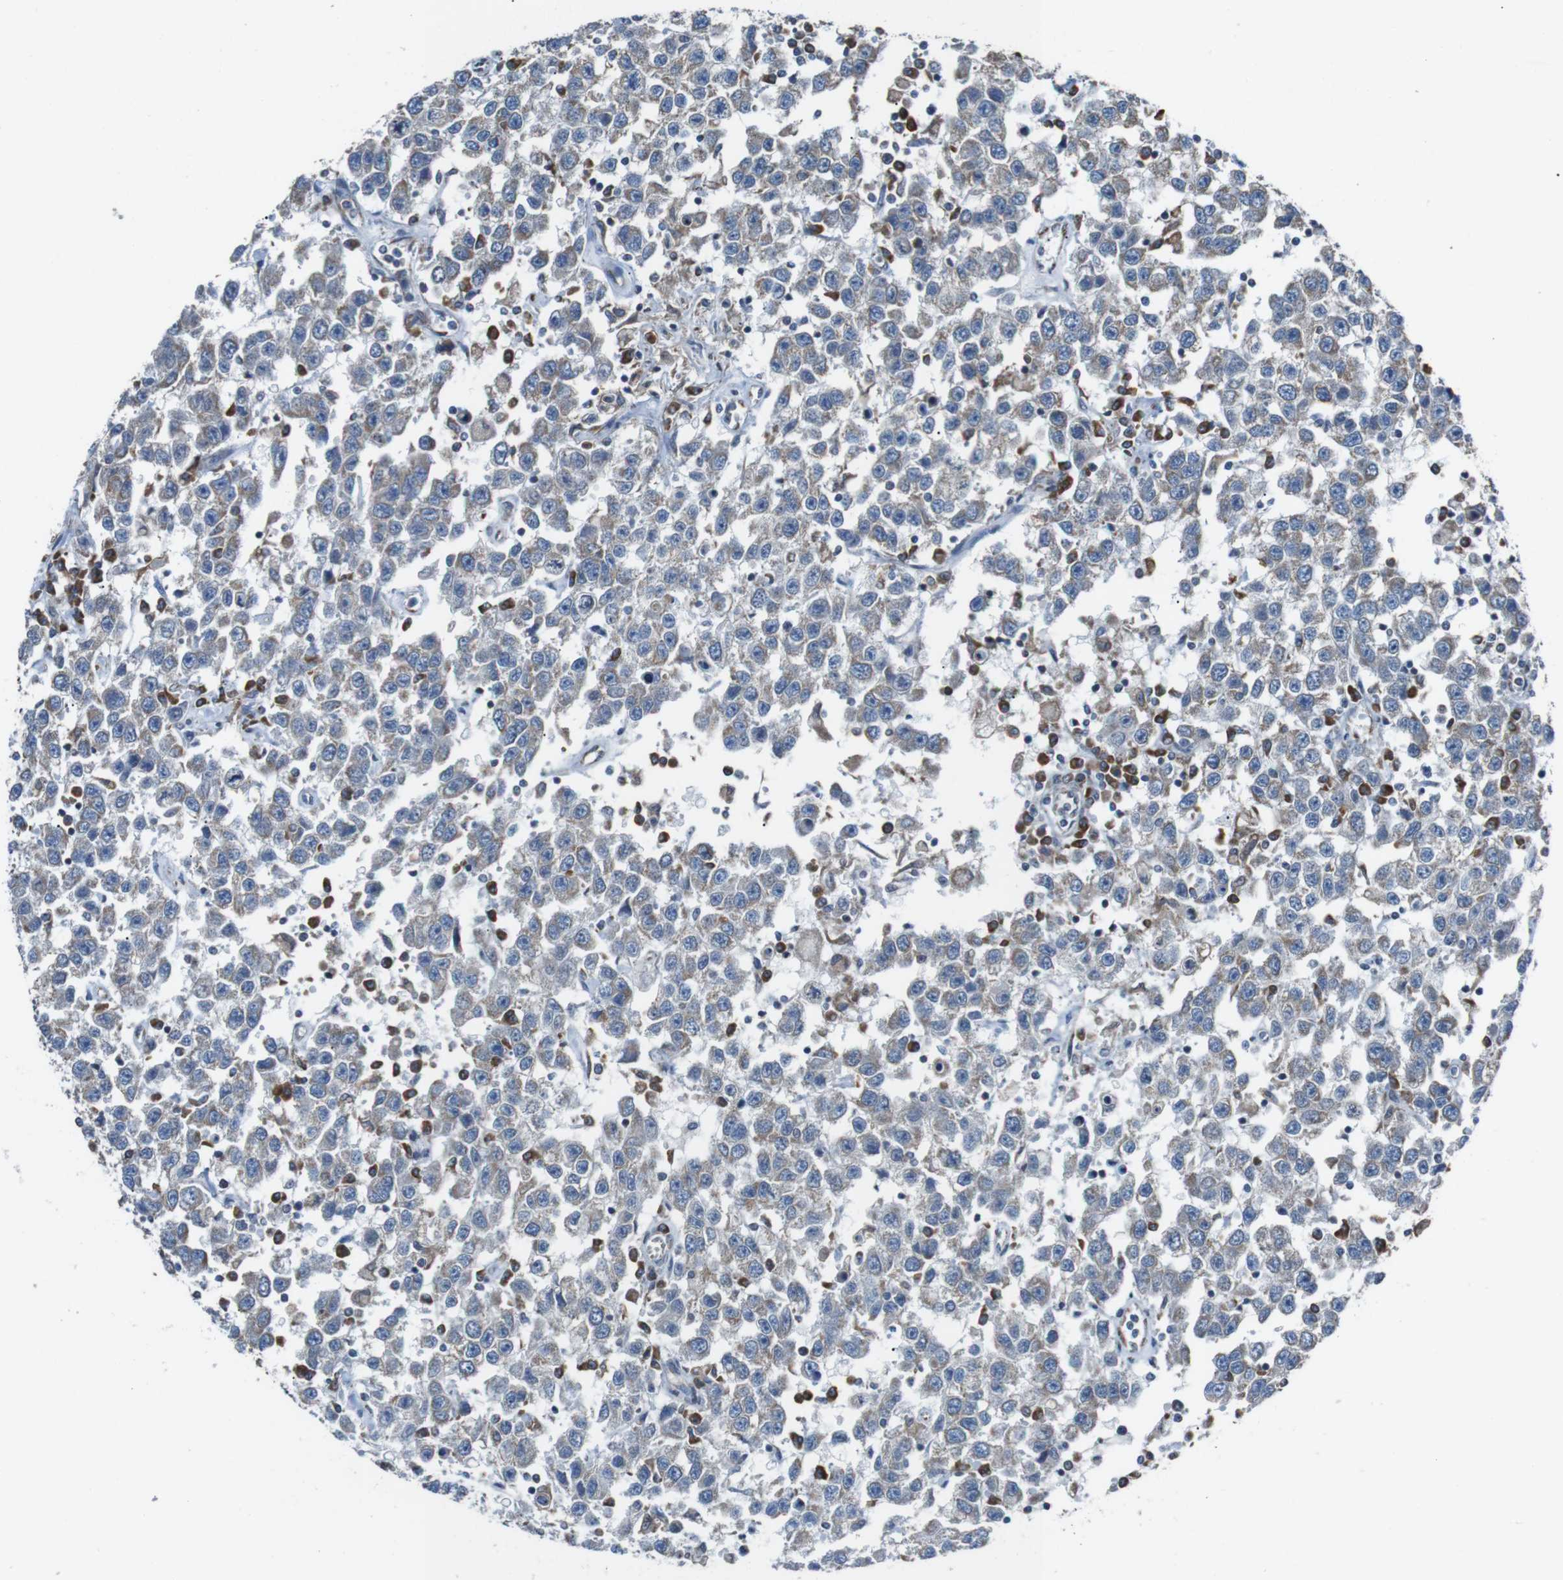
{"staining": {"intensity": "negative", "quantity": "none", "location": "none"}, "tissue": "testis cancer", "cell_type": "Tumor cells", "image_type": "cancer", "snomed": [{"axis": "morphology", "description": "Seminoma, NOS"}, {"axis": "topography", "description": "Testis"}], "caption": "High magnification brightfield microscopy of testis cancer stained with DAB (3,3'-diaminobenzidine) (brown) and counterstained with hematoxylin (blue): tumor cells show no significant staining.", "gene": "CISD2", "patient": {"sex": "male", "age": 41}}